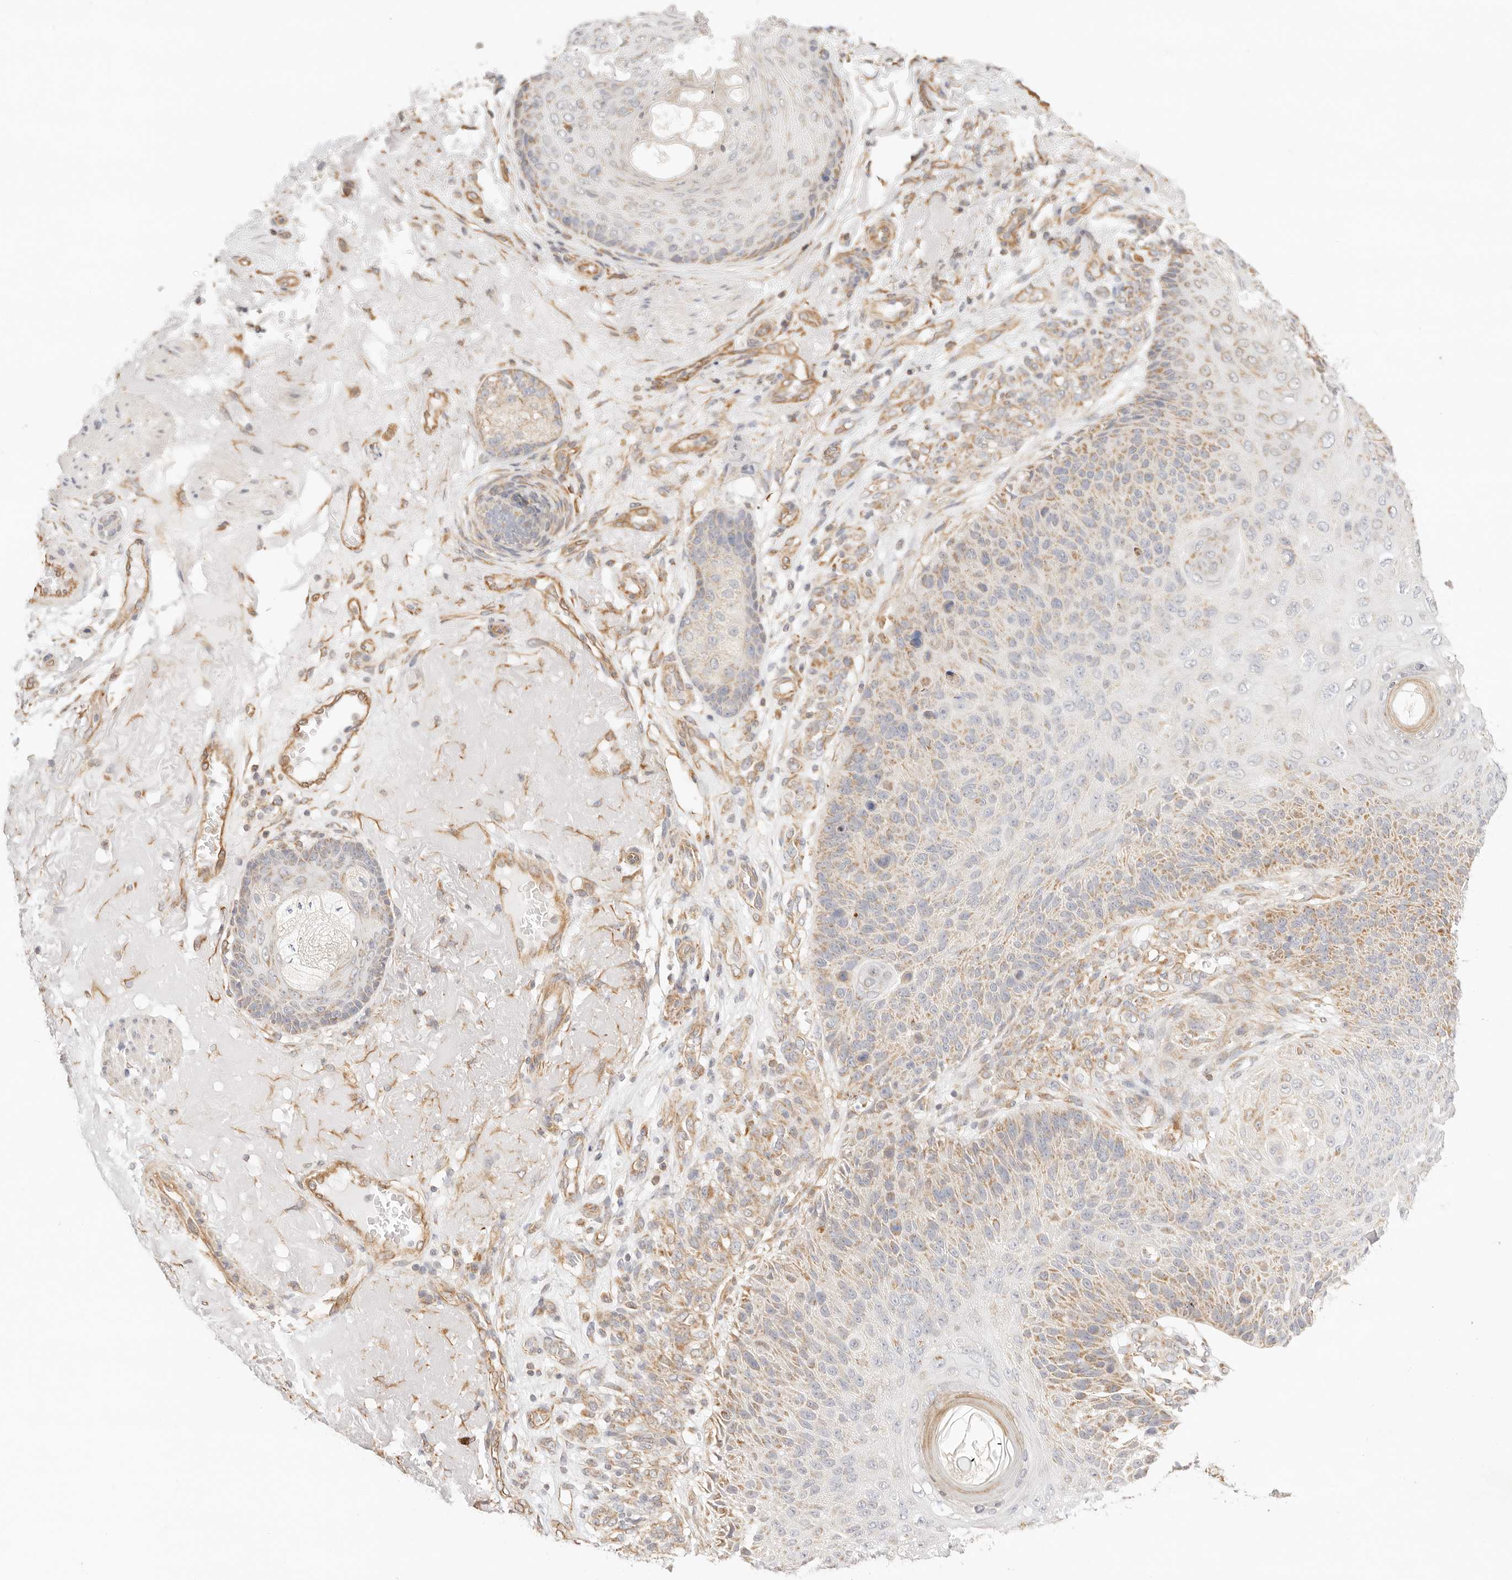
{"staining": {"intensity": "moderate", "quantity": ">75%", "location": "cytoplasmic/membranous"}, "tissue": "skin cancer", "cell_type": "Tumor cells", "image_type": "cancer", "snomed": [{"axis": "morphology", "description": "Squamous cell carcinoma, NOS"}, {"axis": "topography", "description": "Skin"}], "caption": "There is medium levels of moderate cytoplasmic/membranous positivity in tumor cells of skin cancer (squamous cell carcinoma), as demonstrated by immunohistochemical staining (brown color).", "gene": "ZC3H11A", "patient": {"sex": "female", "age": 88}}